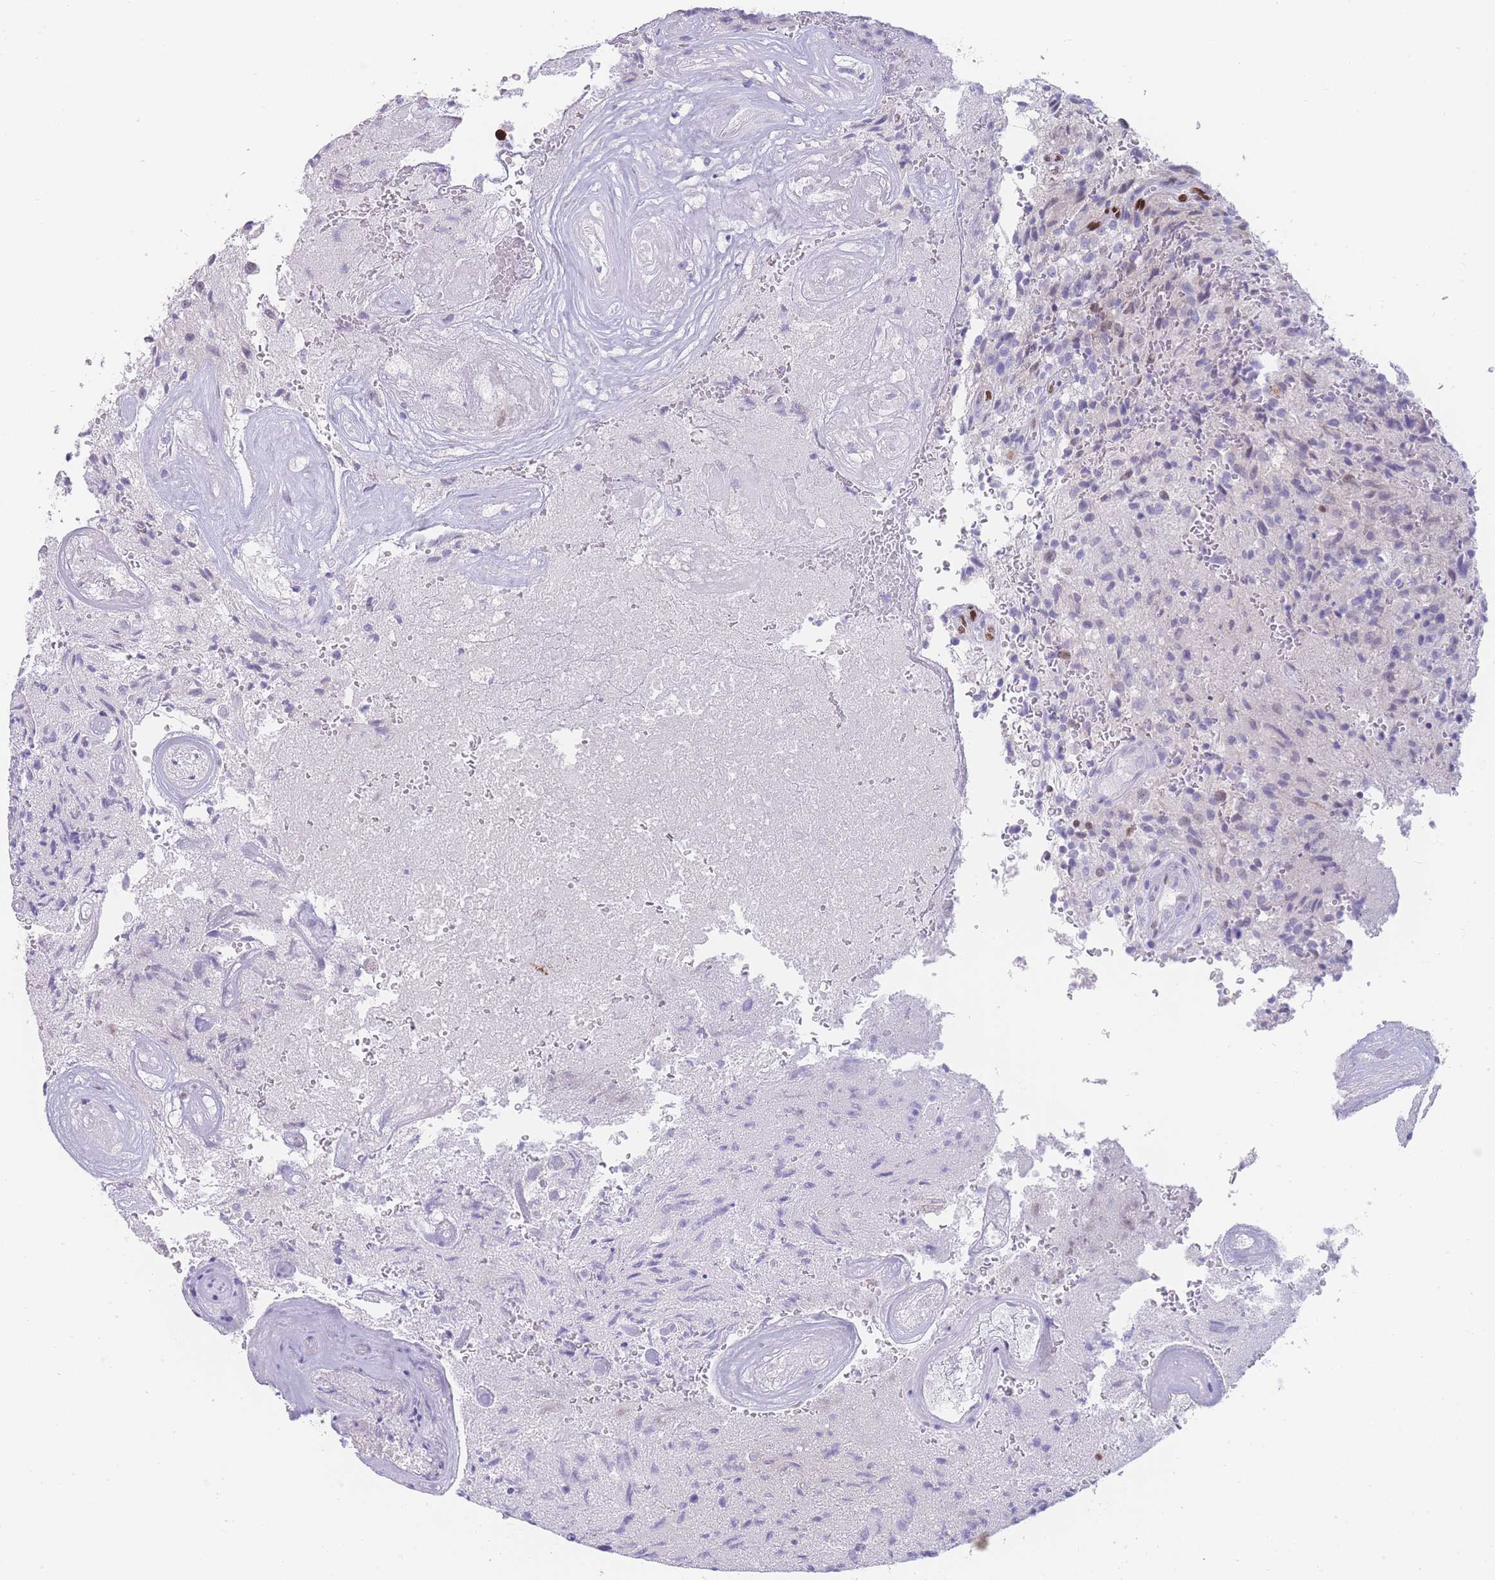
{"staining": {"intensity": "negative", "quantity": "none", "location": "none"}, "tissue": "glioma", "cell_type": "Tumor cells", "image_type": "cancer", "snomed": [{"axis": "morphology", "description": "Normal tissue, NOS"}, {"axis": "morphology", "description": "Glioma, malignant, High grade"}, {"axis": "topography", "description": "Cerebral cortex"}], "caption": "This is a photomicrograph of immunohistochemistry staining of glioma, which shows no expression in tumor cells. Nuclei are stained in blue.", "gene": "PSMB5", "patient": {"sex": "male", "age": 56}}